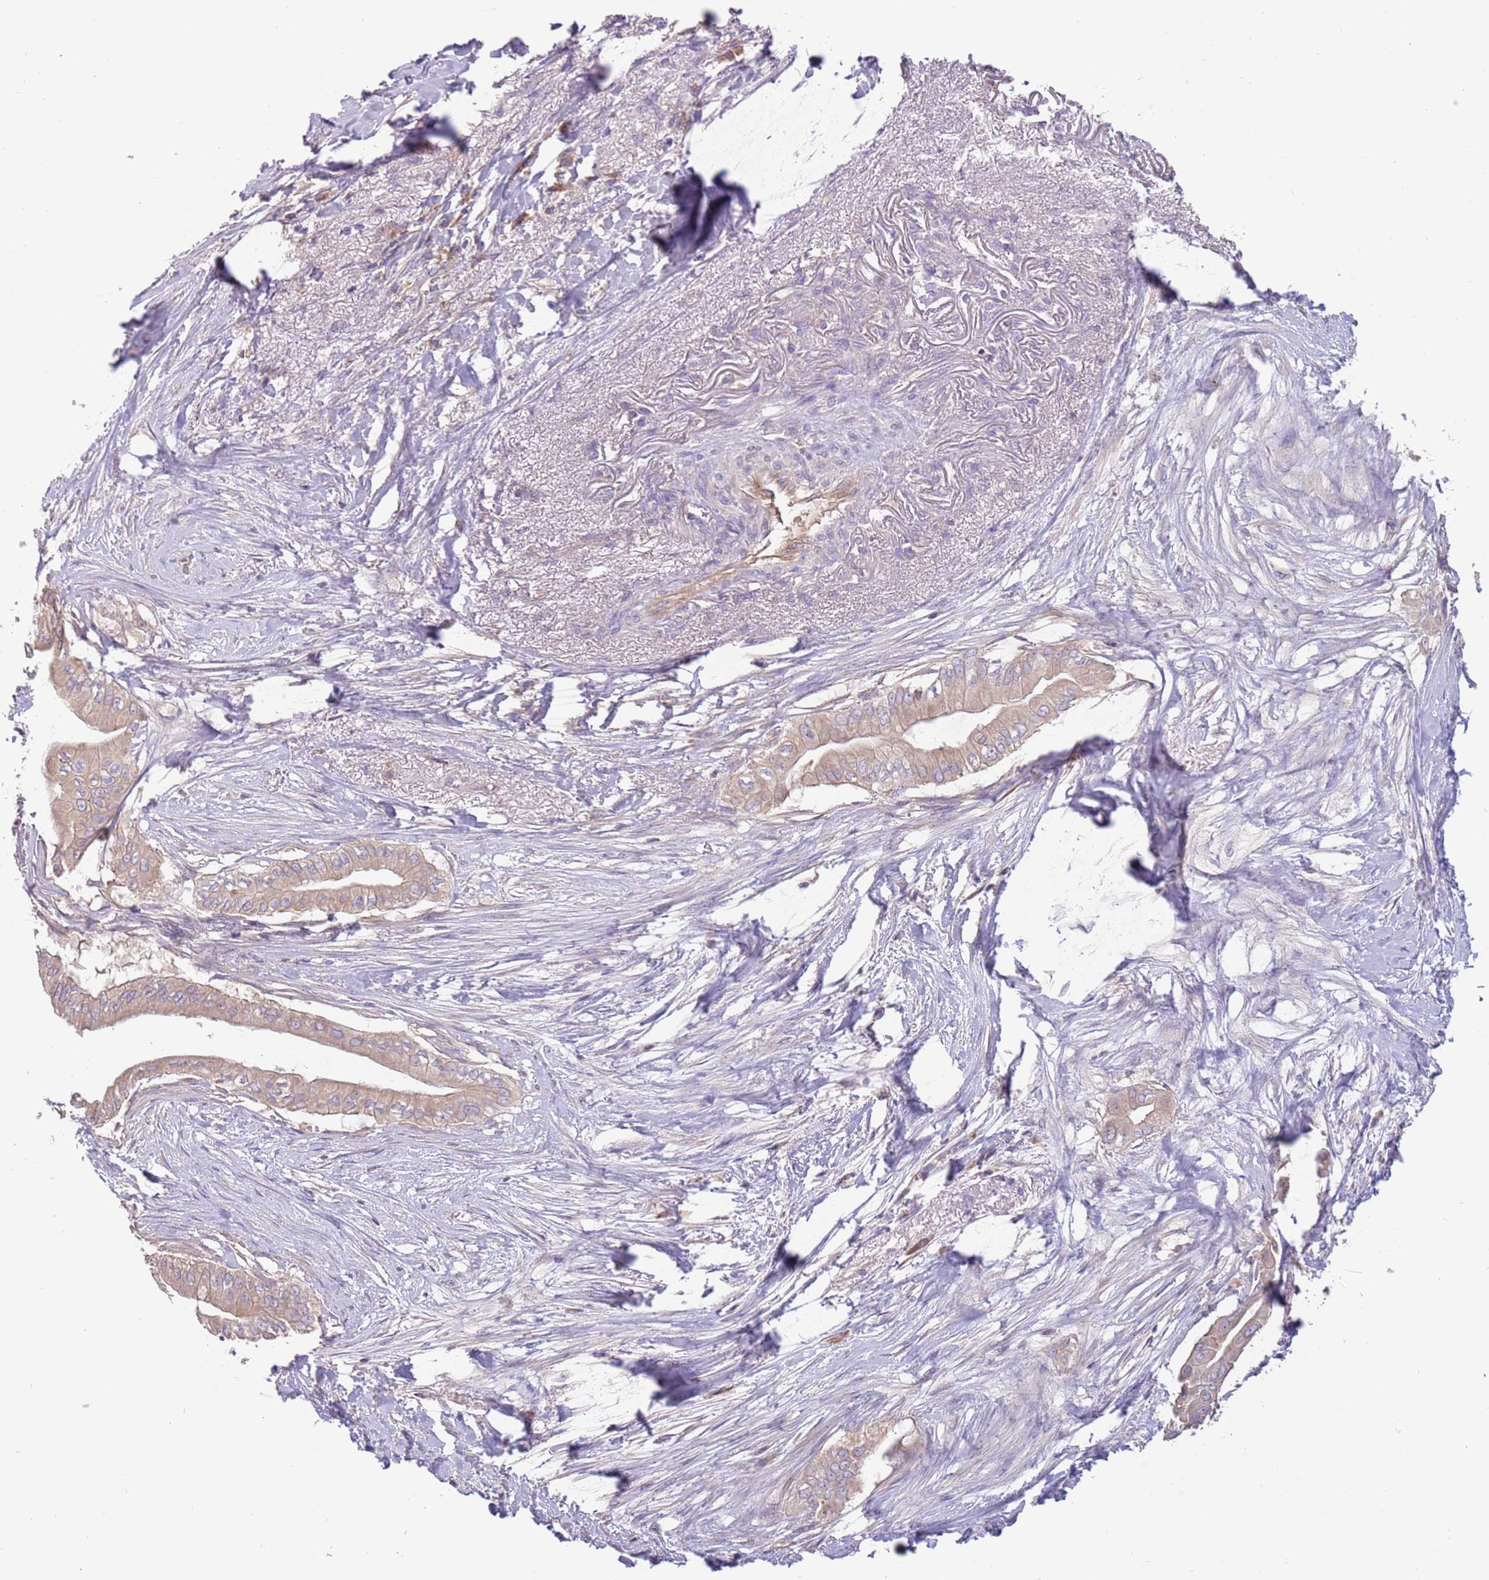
{"staining": {"intensity": "weak", "quantity": ">75%", "location": "cytoplasmic/membranous"}, "tissue": "pancreatic cancer", "cell_type": "Tumor cells", "image_type": "cancer", "snomed": [{"axis": "morphology", "description": "Adenocarcinoma, NOS"}, {"axis": "topography", "description": "Pancreas"}], "caption": "There is low levels of weak cytoplasmic/membranous positivity in tumor cells of pancreatic cancer (adenocarcinoma), as demonstrated by immunohistochemical staining (brown color).", "gene": "TRMO", "patient": {"sex": "male", "age": 71}}